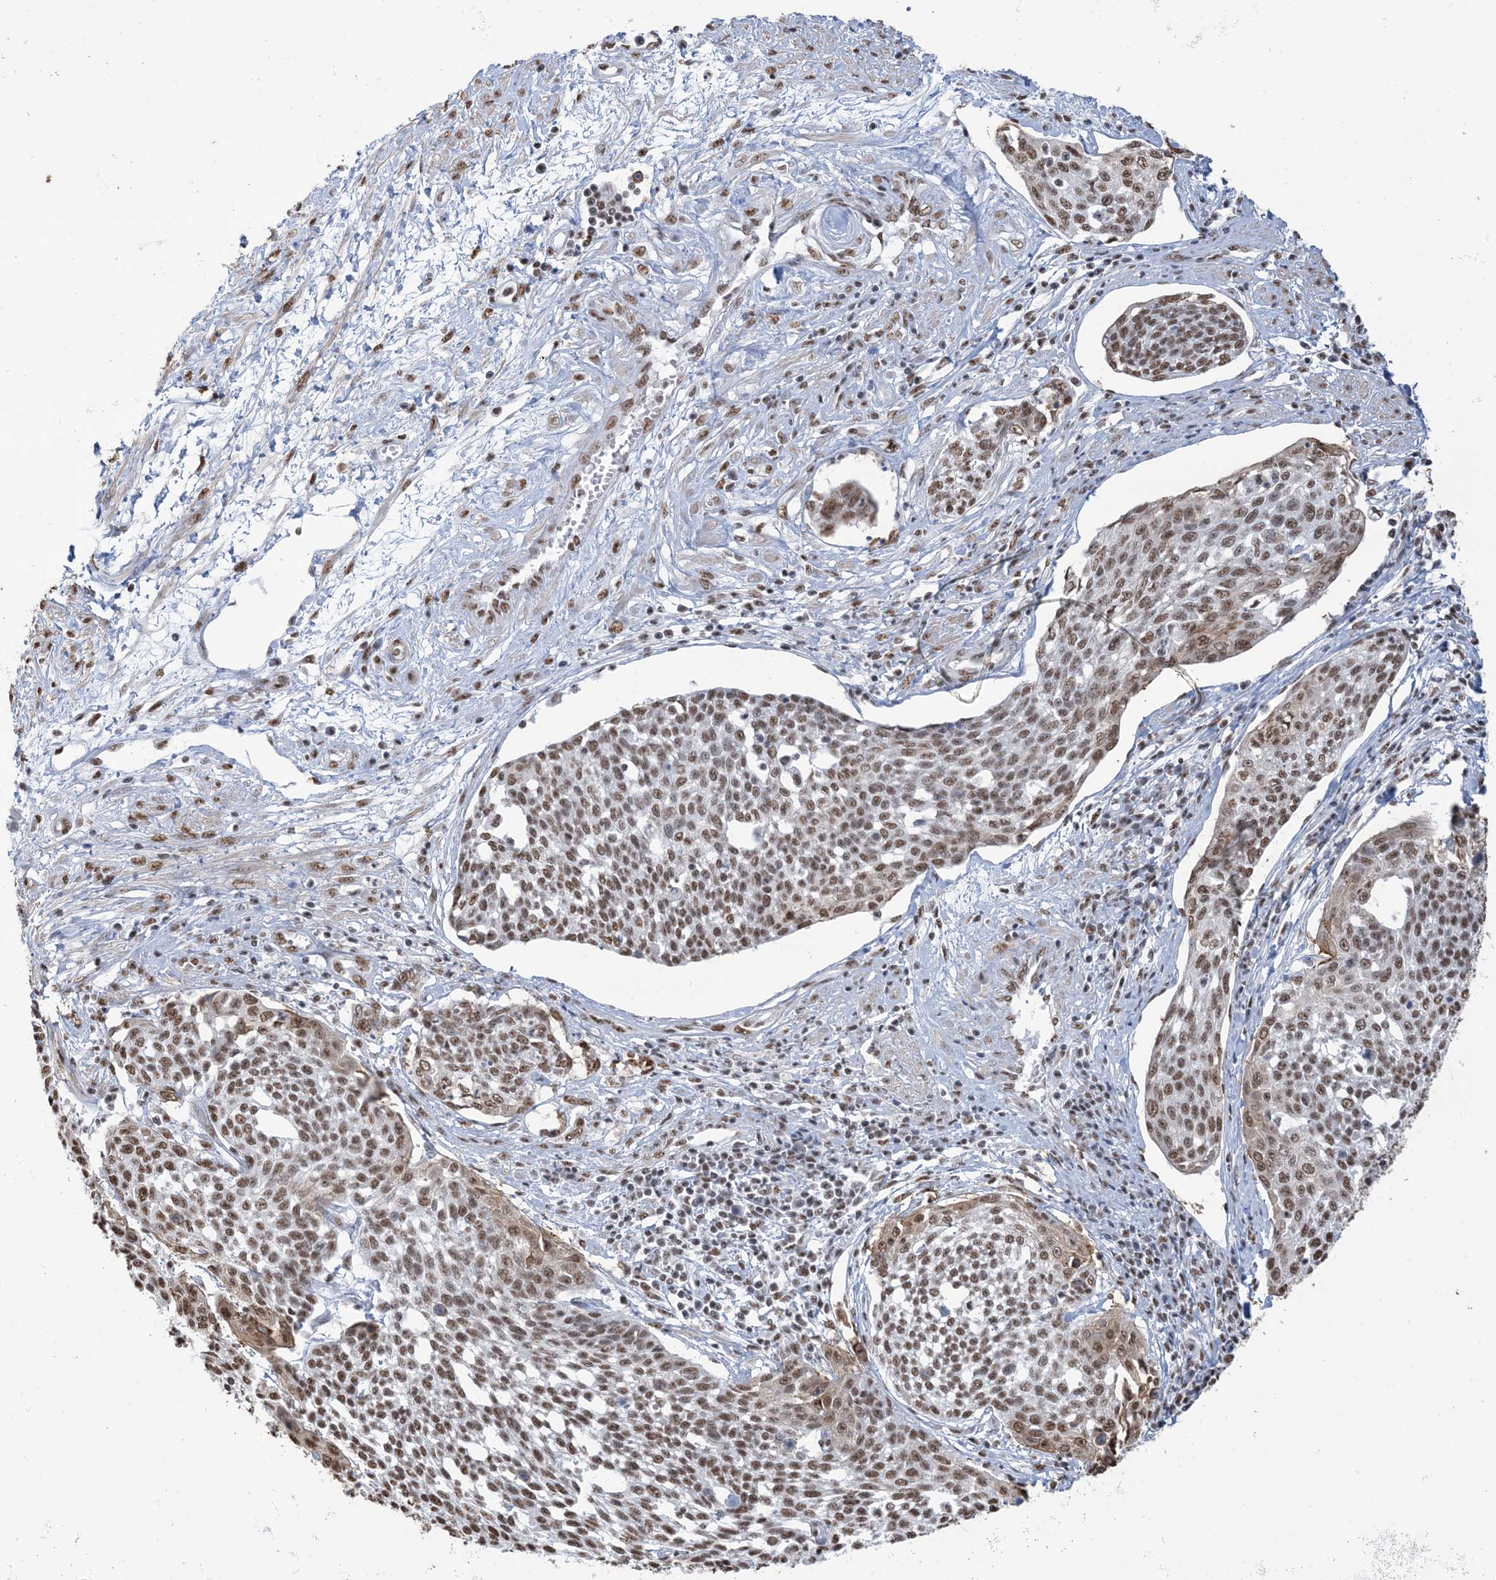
{"staining": {"intensity": "moderate", "quantity": ">75%", "location": "nuclear"}, "tissue": "cervical cancer", "cell_type": "Tumor cells", "image_type": "cancer", "snomed": [{"axis": "morphology", "description": "Squamous cell carcinoma, NOS"}, {"axis": "topography", "description": "Cervix"}], "caption": "Tumor cells demonstrate medium levels of moderate nuclear positivity in approximately >75% of cells in cervical cancer.", "gene": "ZNF792", "patient": {"sex": "female", "age": 34}}